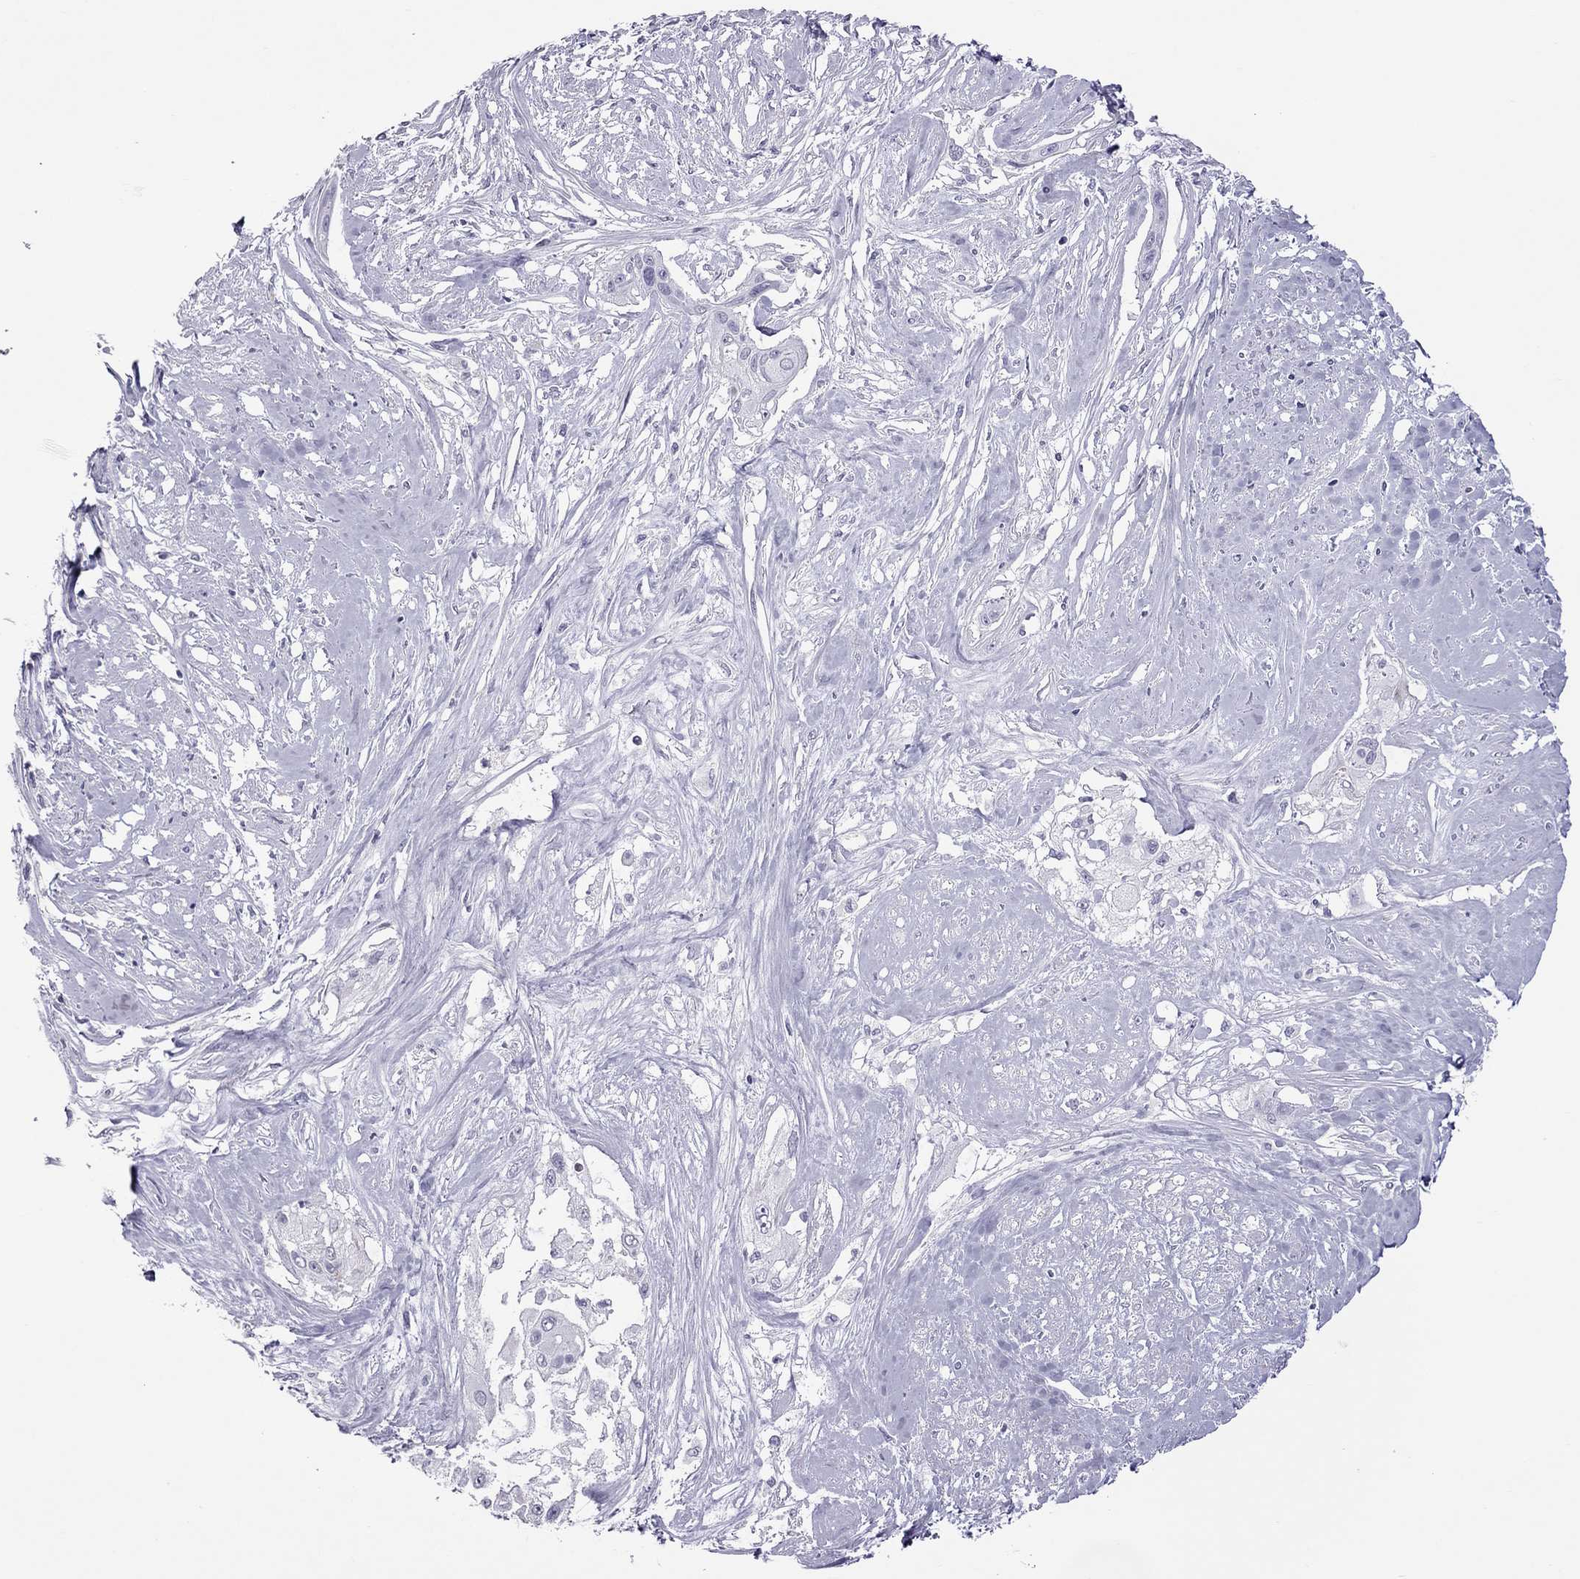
{"staining": {"intensity": "negative", "quantity": "none", "location": "none"}, "tissue": "cervical cancer", "cell_type": "Tumor cells", "image_type": "cancer", "snomed": [{"axis": "morphology", "description": "Squamous cell carcinoma, NOS"}, {"axis": "topography", "description": "Cervix"}], "caption": "A histopathology image of human squamous cell carcinoma (cervical) is negative for staining in tumor cells.", "gene": "TEX14", "patient": {"sex": "female", "age": 49}}